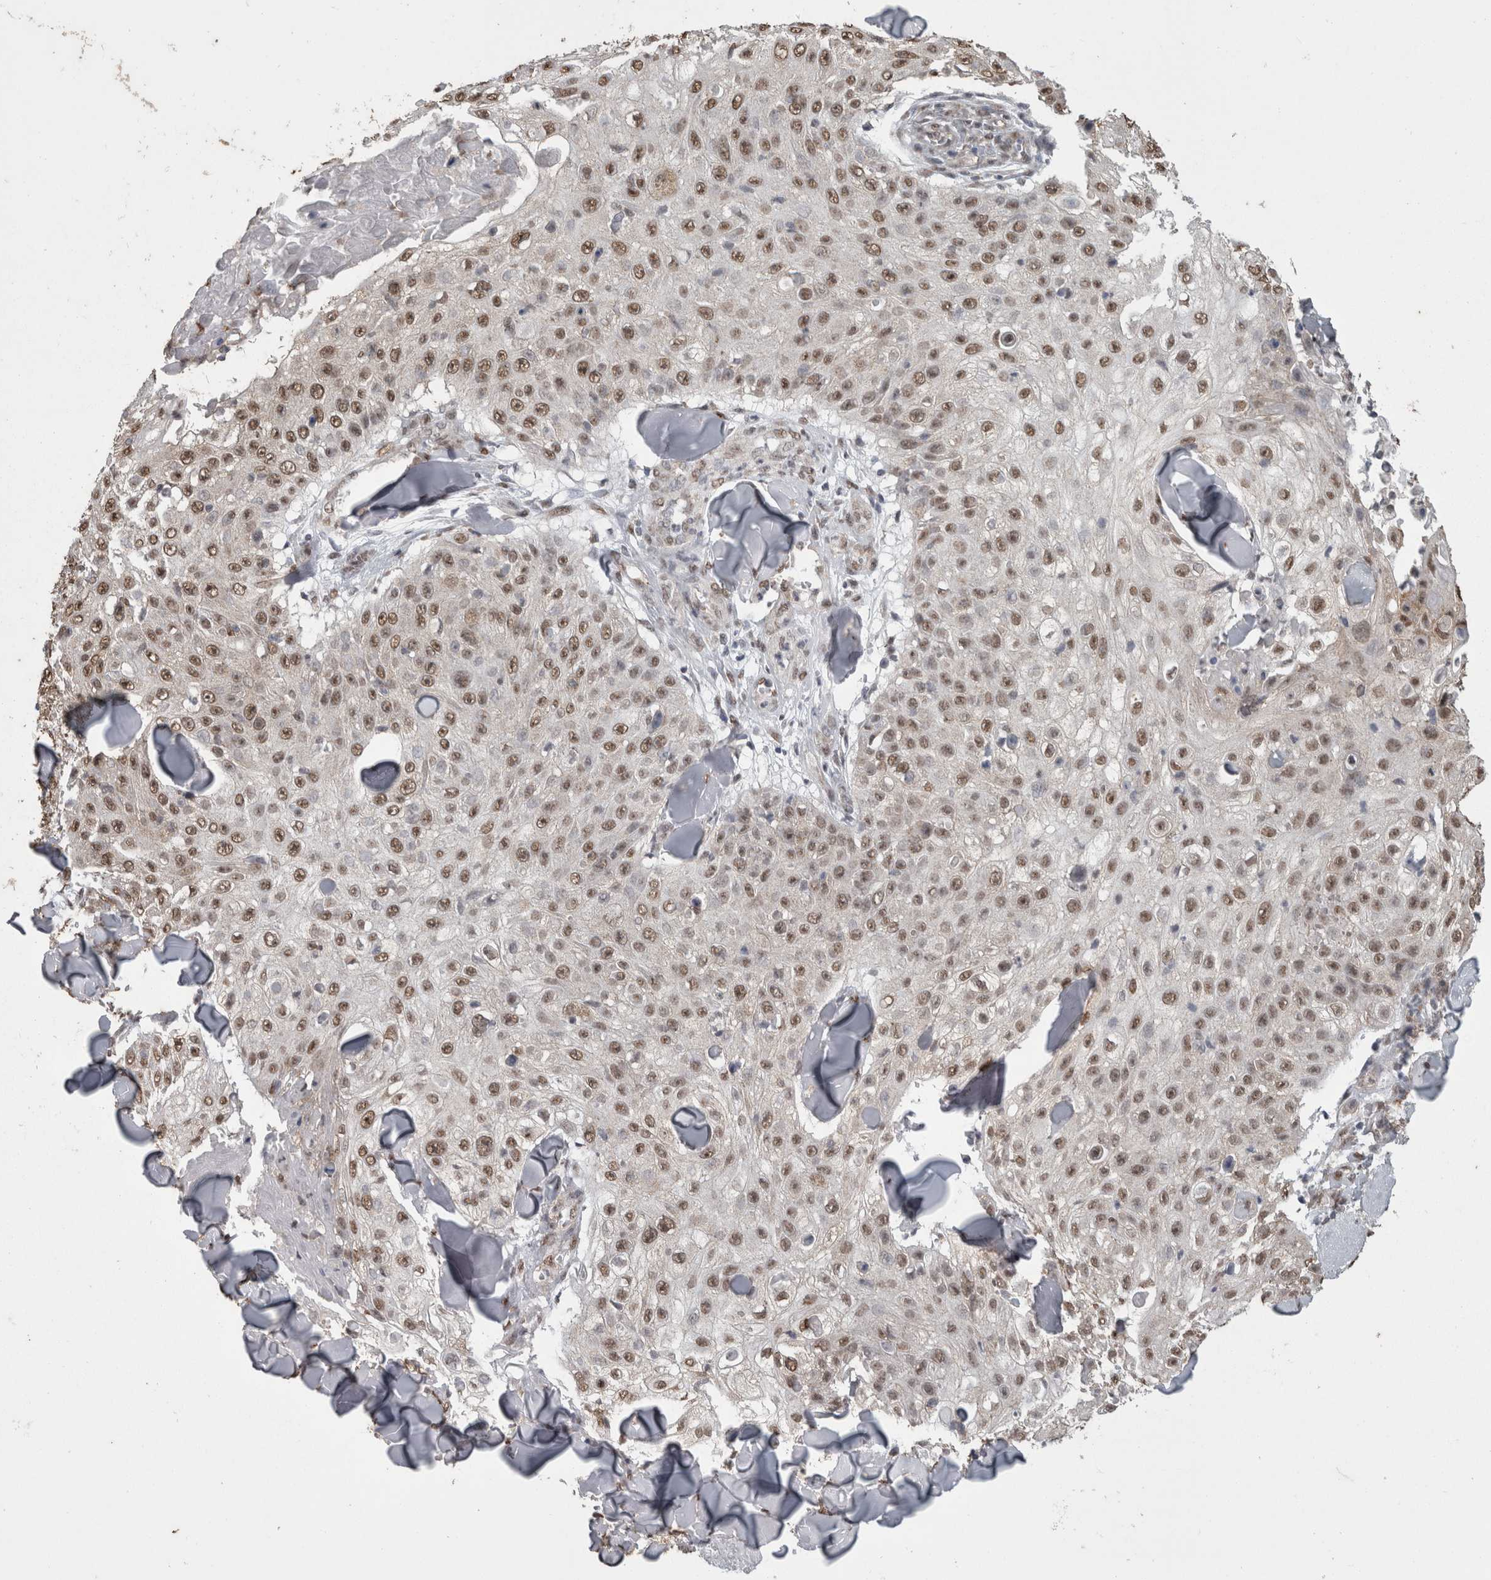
{"staining": {"intensity": "moderate", "quantity": ">75%", "location": "nuclear"}, "tissue": "skin cancer", "cell_type": "Tumor cells", "image_type": "cancer", "snomed": [{"axis": "morphology", "description": "Squamous cell carcinoma, NOS"}, {"axis": "topography", "description": "Skin"}], "caption": "Protein positivity by immunohistochemistry displays moderate nuclear staining in about >75% of tumor cells in skin cancer.", "gene": "SMAD7", "patient": {"sex": "male", "age": 86}}